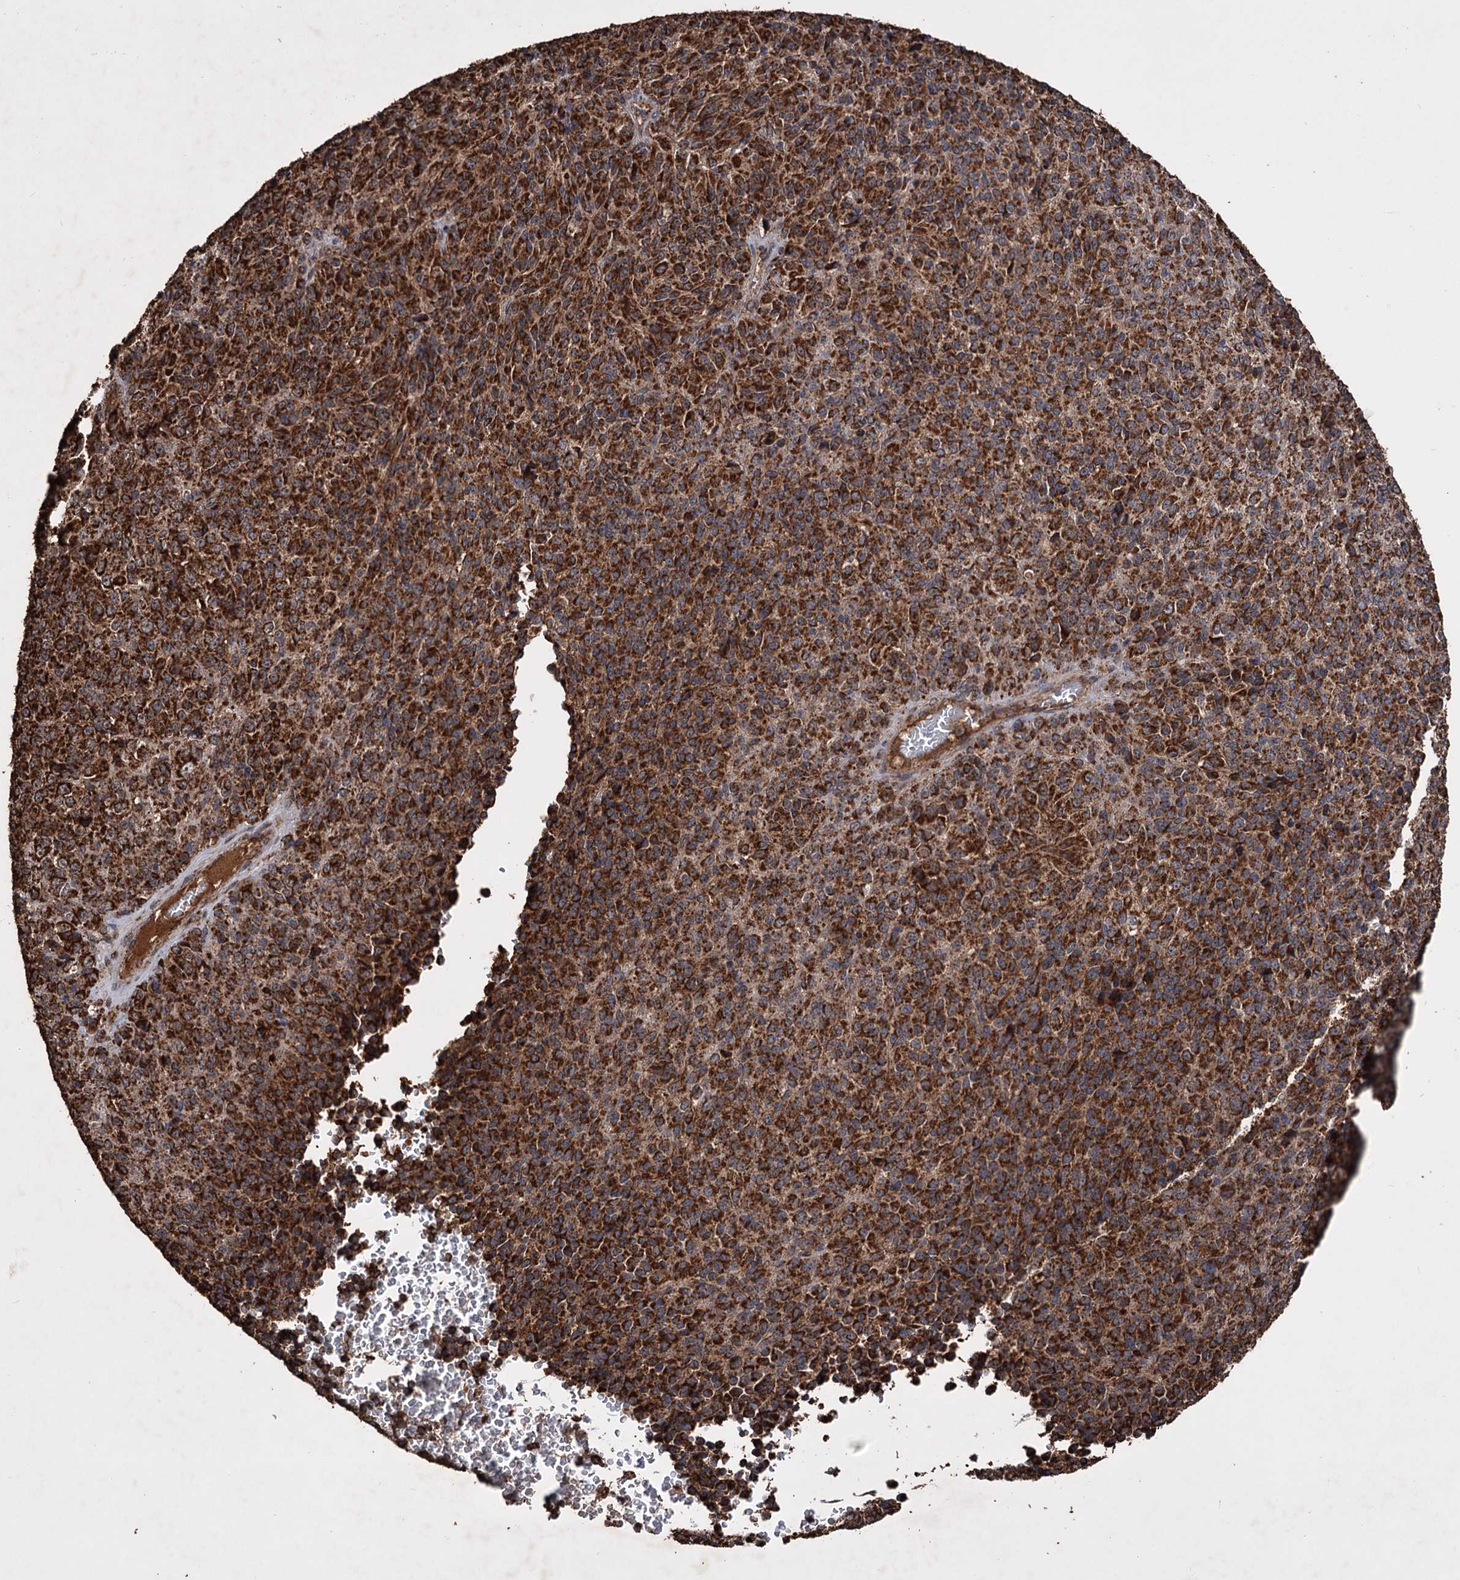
{"staining": {"intensity": "strong", "quantity": ">75%", "location": "cytoplasmic/membranous"}, "tissue": "melanoma", "cell_type": "Tumor cells", "image_type": "cancer", "snomed": [{"axis": "morphology", "description": "Malignant melanoma, Metastatic site"}, {"axis": "topography", "description": "Brain"}], "caption": "Immunohistochemistry (IHC) of melanoma shows high levels of strong cytoplasmic/membranous staining in approximately >75% of tumor cells.", "gene": "IPO4", "patient": {"sex": "female", "age": 56}}